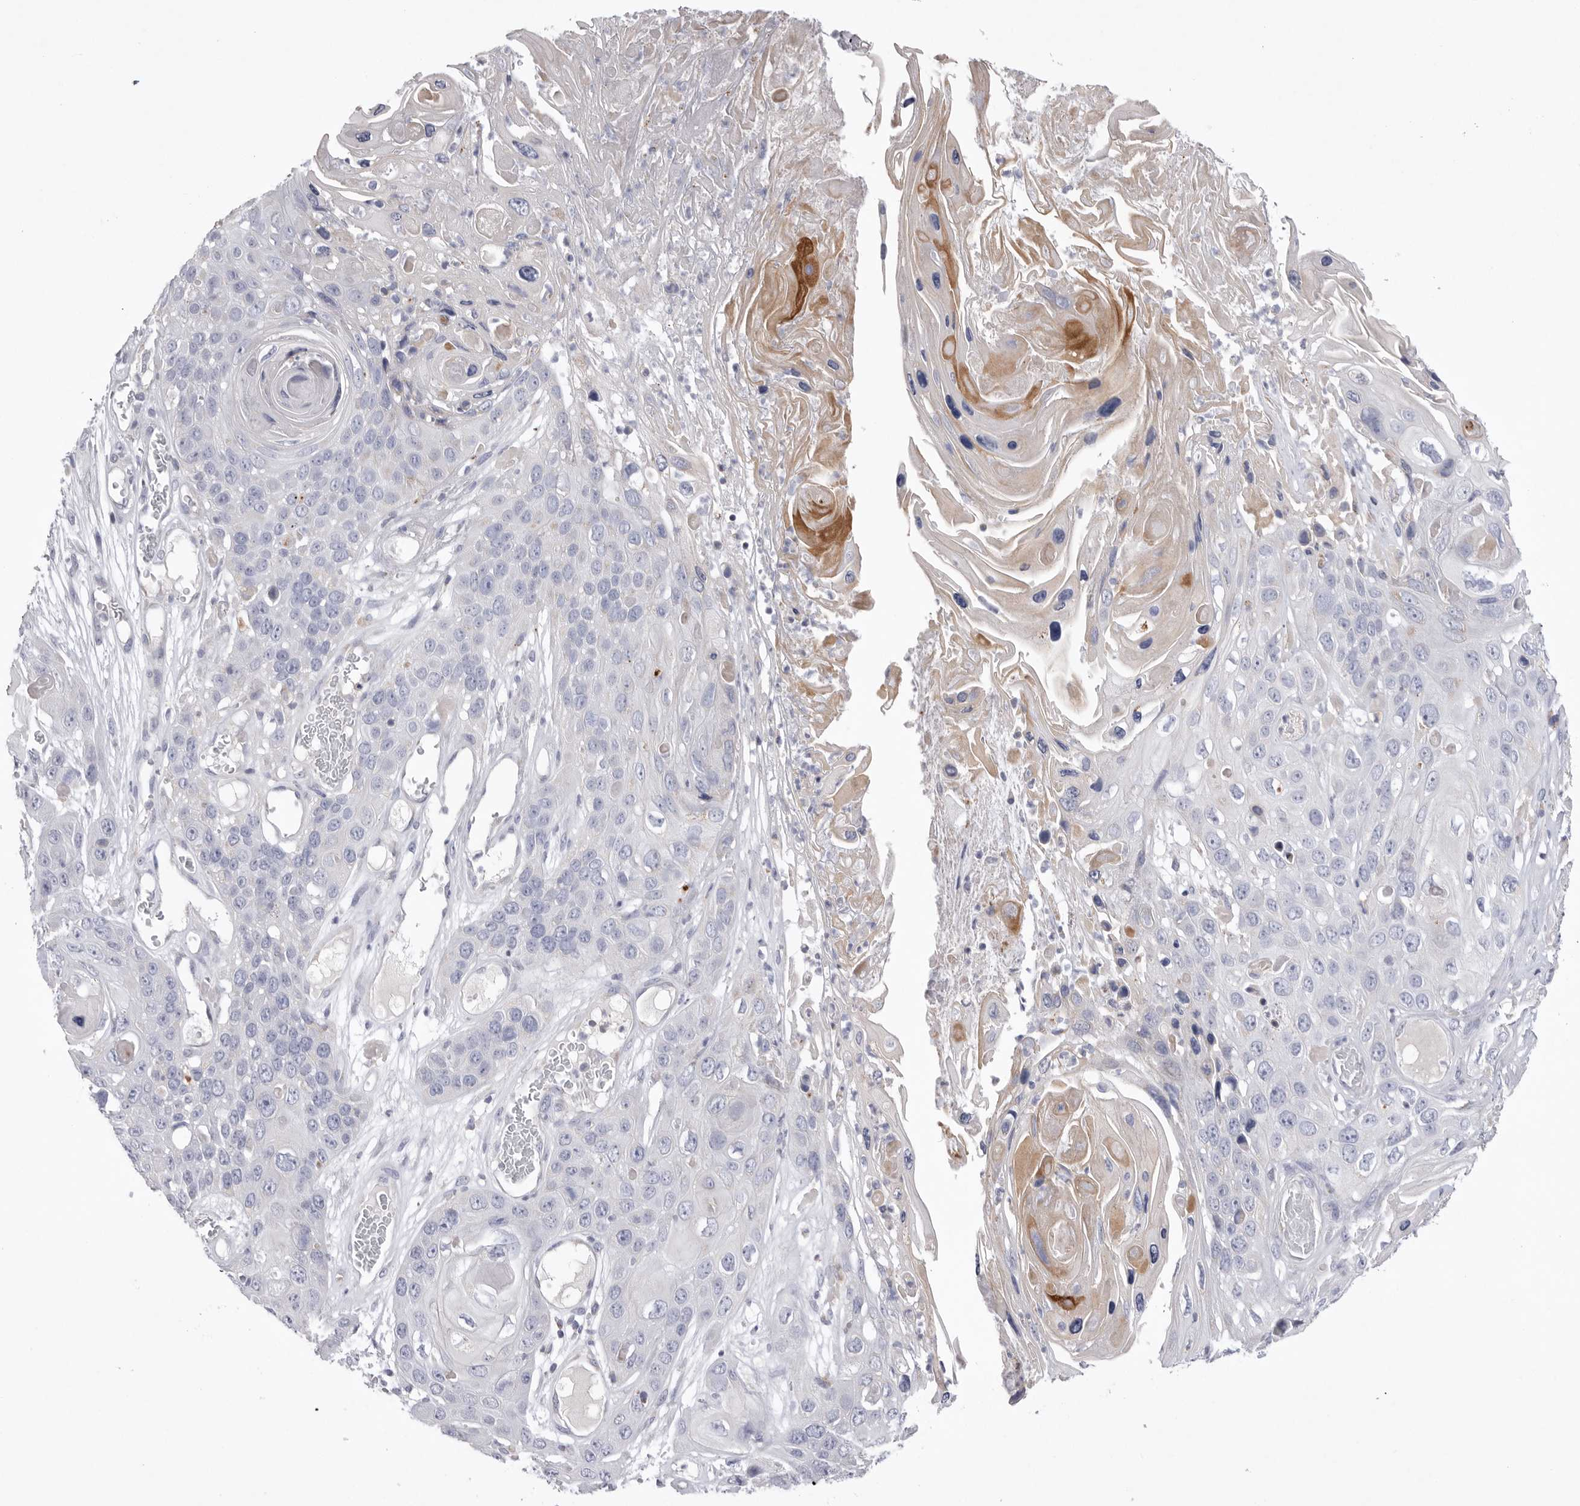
{"staining": {"intensity": "negative", "quantity": "none", "location": "none"}, "tissue": "skin cancer", "cell_type": "Tumor cells", "image_type": "cancer", "snomed": [{"axis": "morphology", "description": "Squamous cell carcinoma, NOS"}, {"axis": "topography", "description": "Skin"}], "caption": "The image reveals no staining of tumor cells in skin squamous cell carcinoma.", "gene": "VDAC3", "patient": {"sex": "male", "age": 55}}